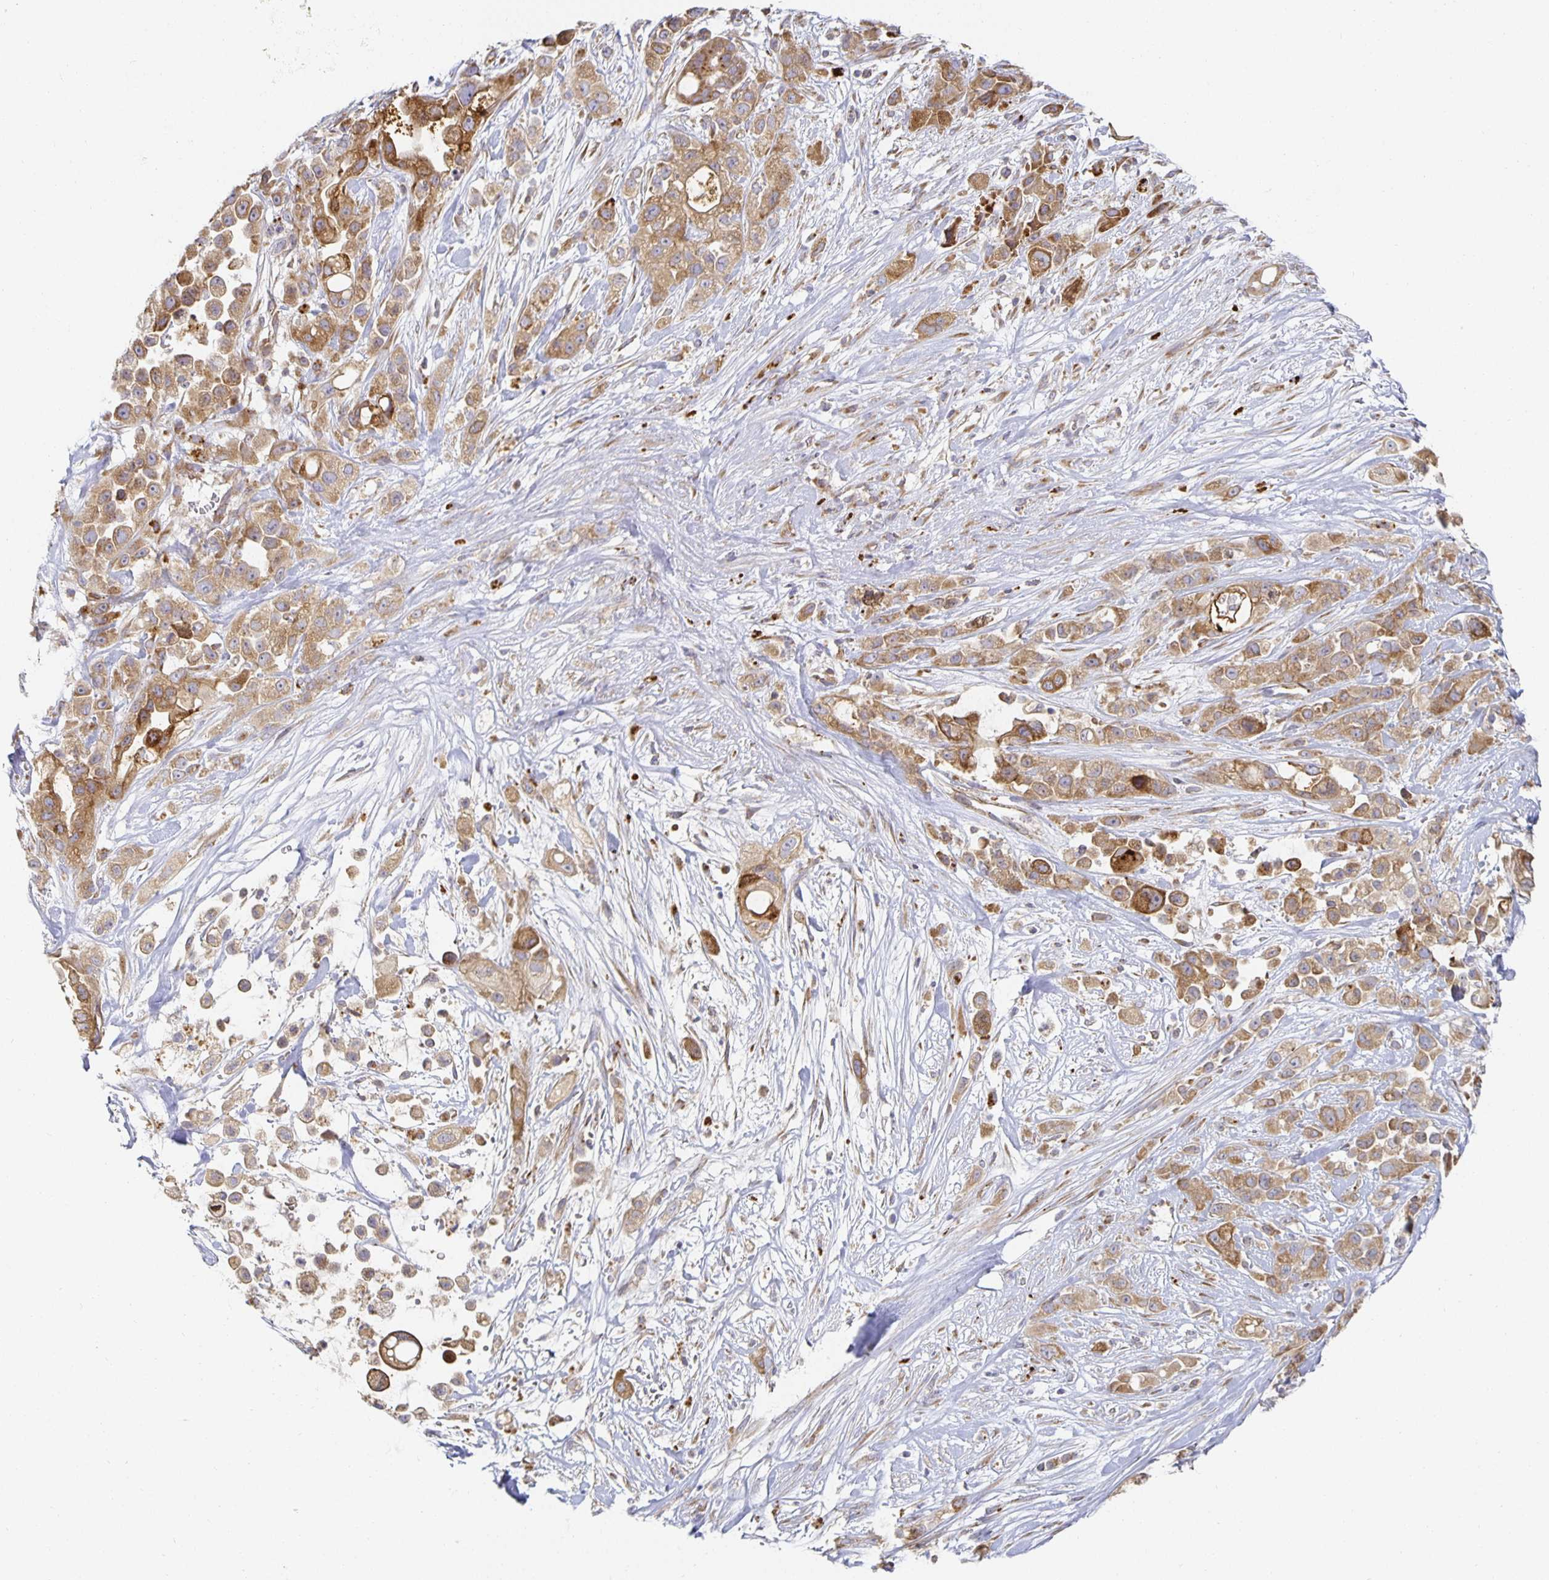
{"staining": {"intensity": "moderate", "quantity": ">75%", "location": "cytoplasmic/membranous"}, "tissue": "pancreatic cancer", "cell_type": "Tumor cells", "image_type": "cancer", "snomed": [{"axis": "morphology", "description": "Adenocarcinoma, NOS"}, {"axis": "topography", "description": "Pancreas"}], "caption": "DAB immunohistochemical staining of pancreatic cancer (adenocarcinoma) reveals moderate cytoplasmic/membranous protein expression in approximately >75% of tumor cells. The staining is performed using DAB (3,3'-diaminobenzidine) brown chromogen to label protein expression. The nuclei are counter-stained blue using hematoxylin.", "gene": "NOMO1", "patient": {"sex": "male", "age": 44}}